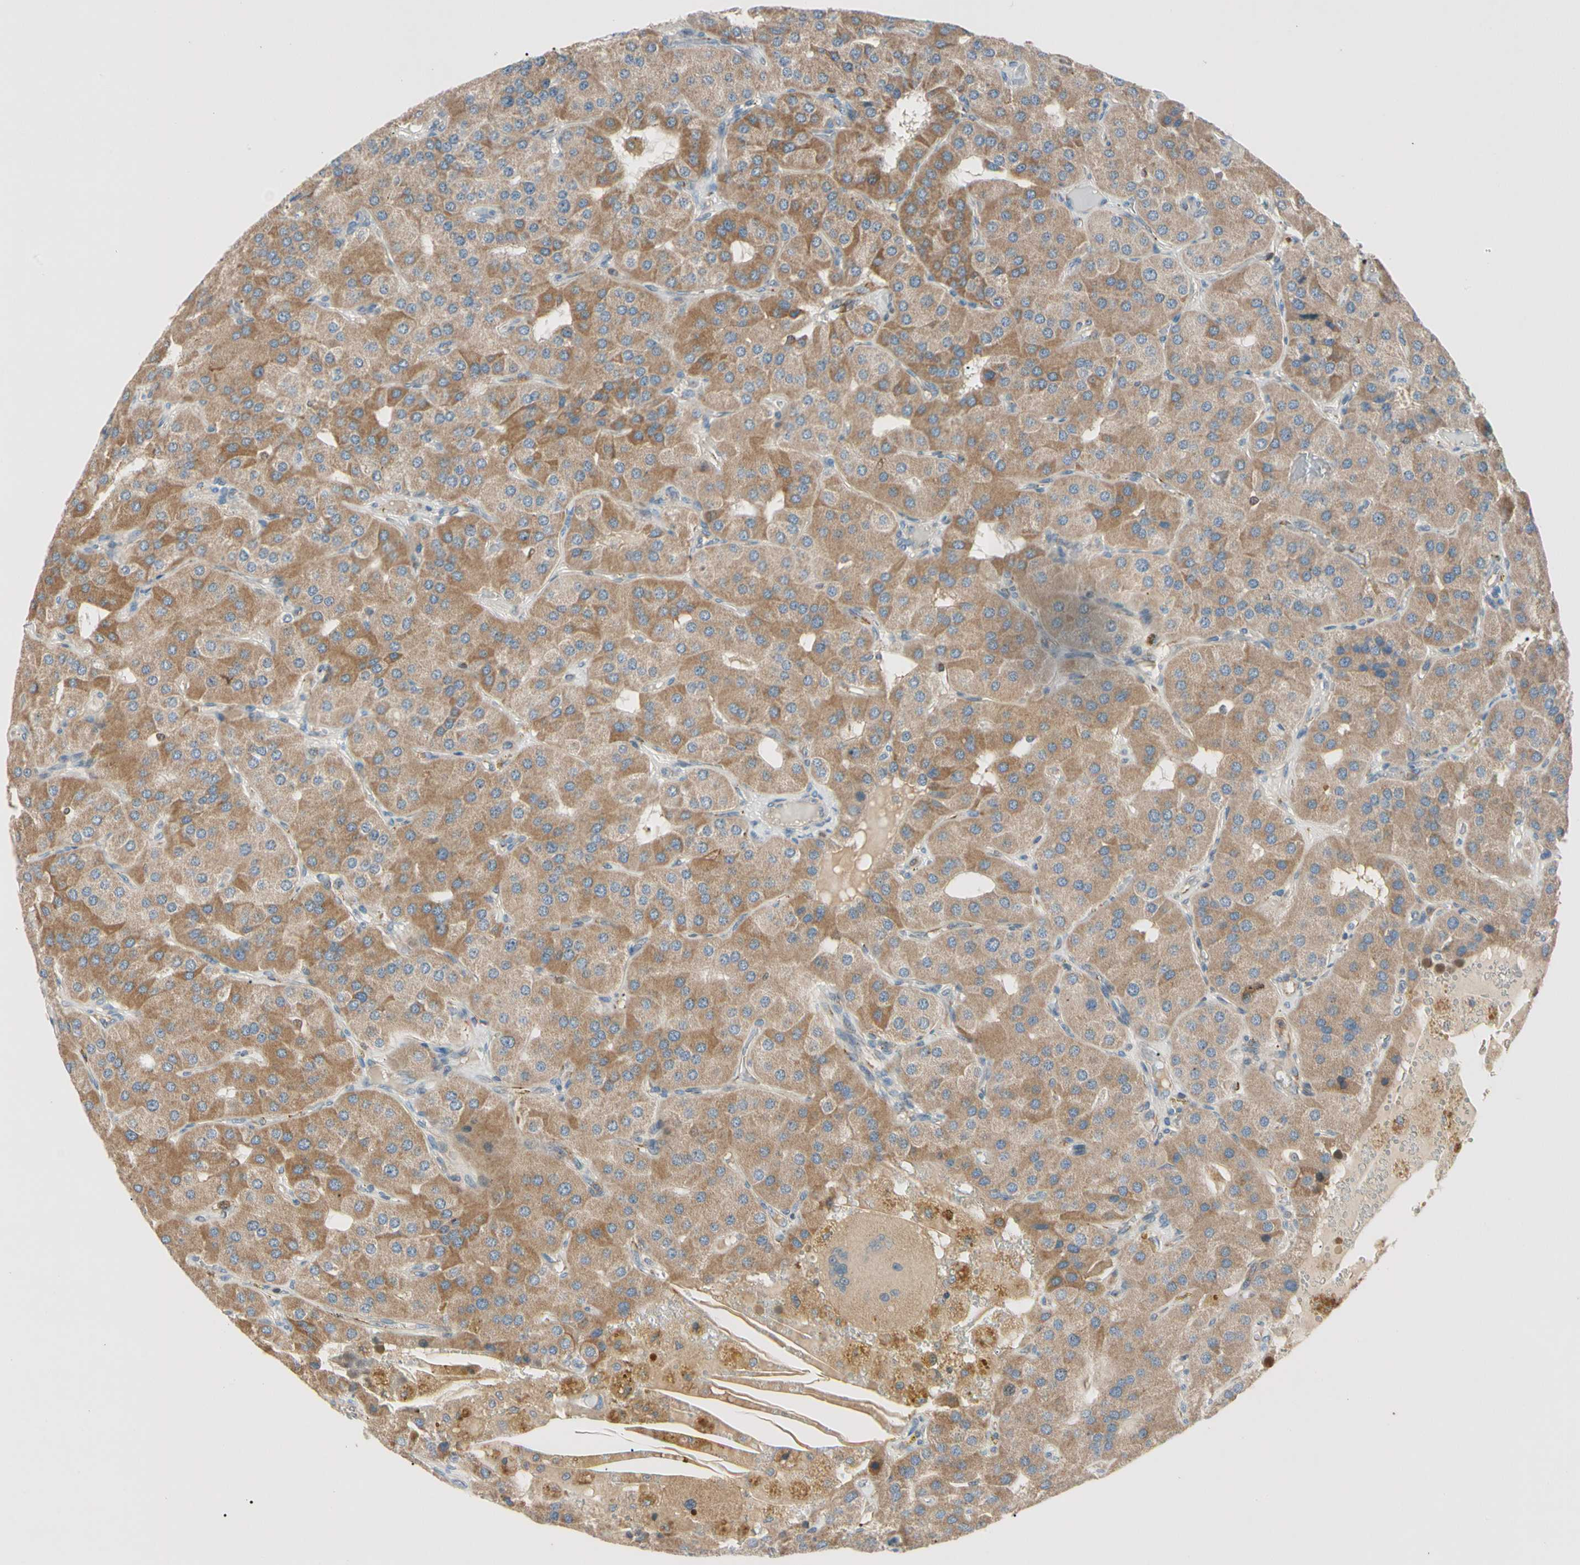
{"staining": {"intensity": "moderate", "quantity": ">75%", "location": "cytoplasmic/membranous"}, "tissue": "parathyroid gland", "cell_type": "Glandular cells", "image_type": "normal", "snomed": [{"axis": "morphology", "description": "Normal tissue, NOS"}, {"axis": "morphology", "description": "Adenoma, NOS"}, {"axis": "topography", "description": "Parathyroid gland"}], "caption": "A micrograph of human parathyroid gland stained for a protein demonstrates moderate cytoplasmic/membranous brown staining in glandular cells. (Stains: DAB (3,3'-diaminobenzidine) in brown, nuclei in blue, Microscopy: brightfield microscopy at high magnification).", "gene": "CDH6", "patient": {"sex": "female", "age": 86}}